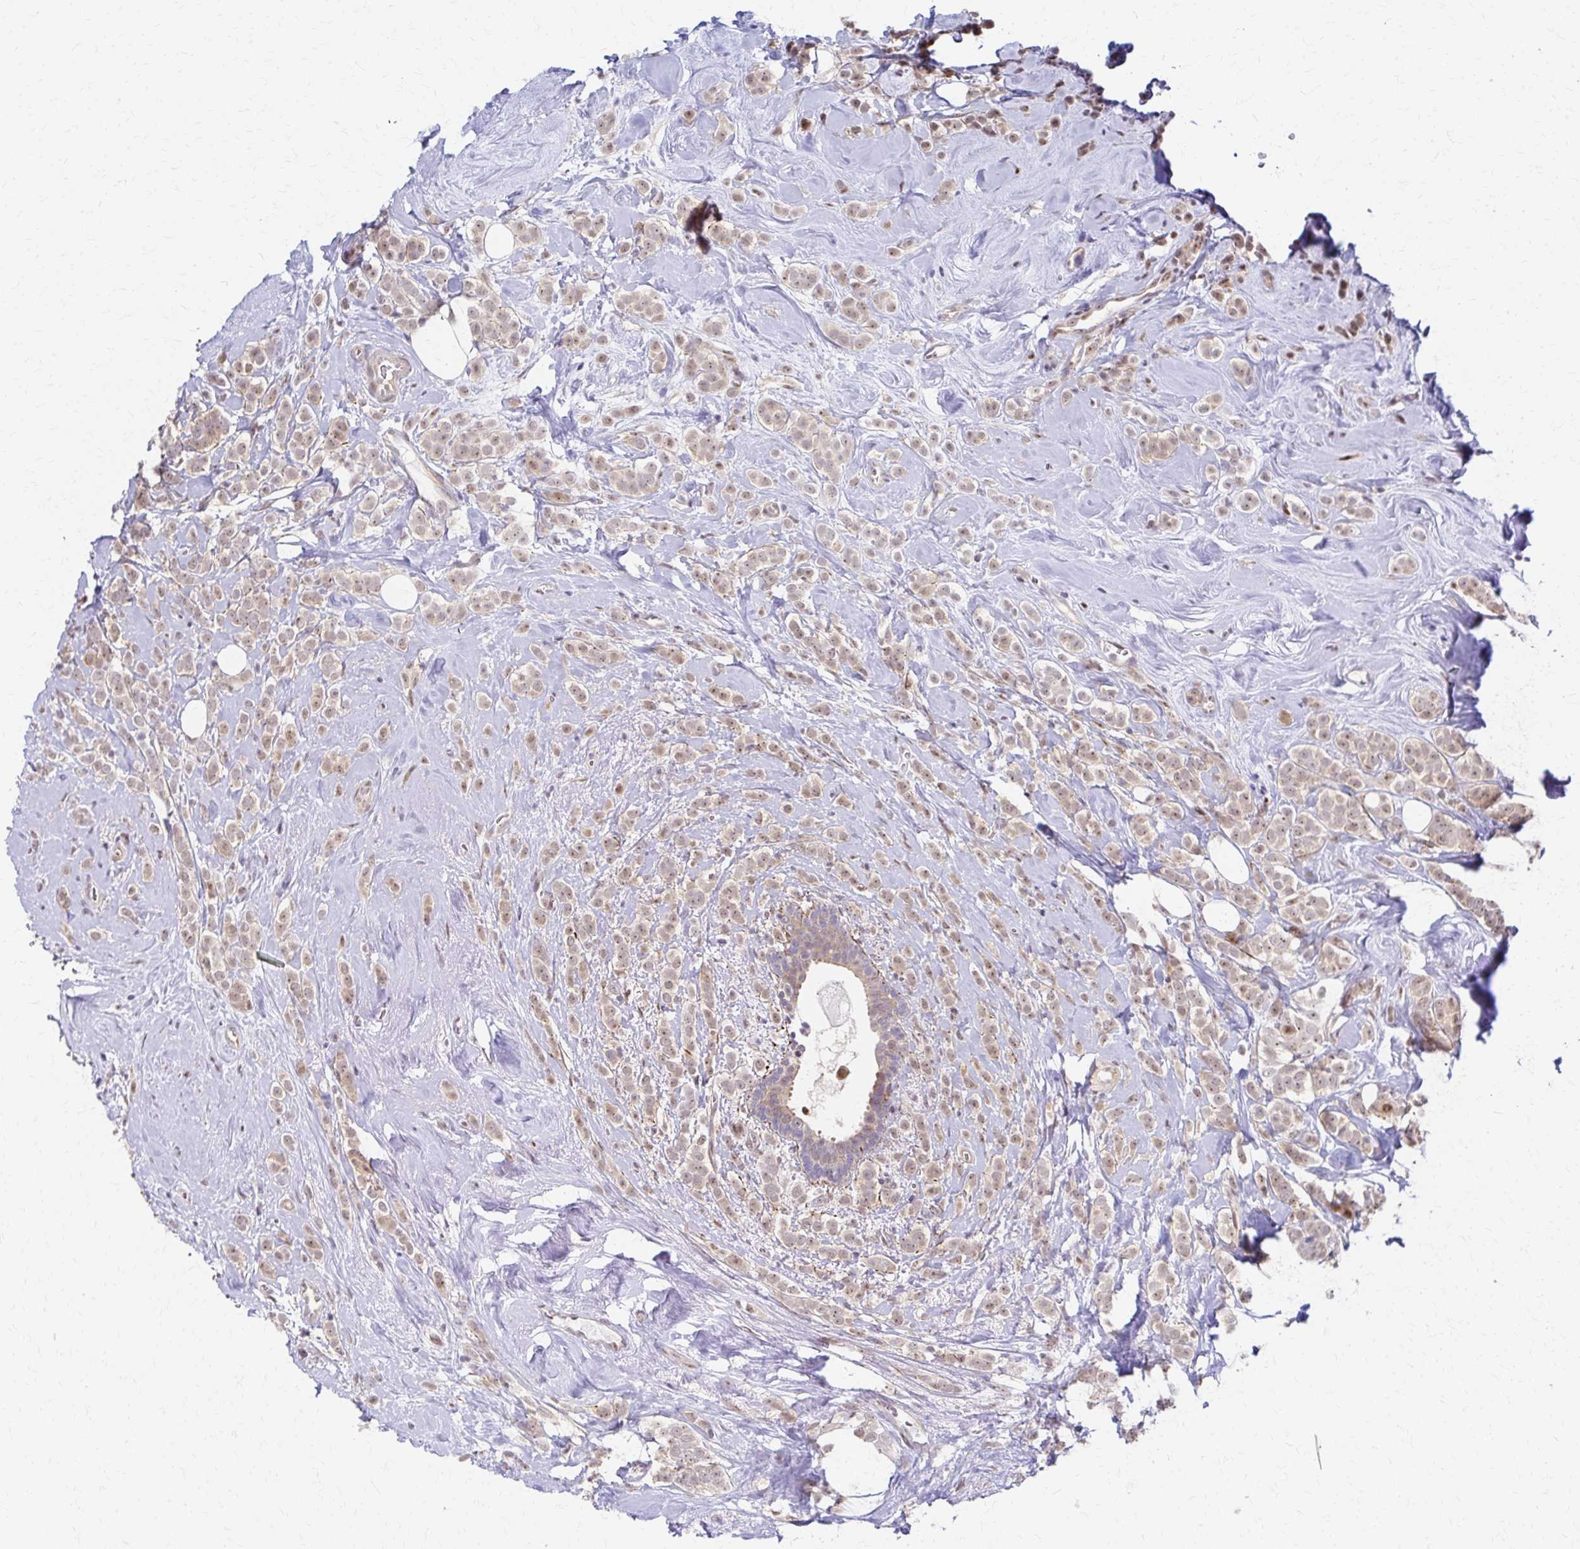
{"staining": {"intensity": "weak", "quantity": "25%-75%", "location": "cytoplasmic/membranous,nuclear"}, "tissue": "breast cancer", "cell_type": "Tumor cells", "image_type": "cancer", "snomed": [{"axis": "morphology", "description": "Lobular carcinoma"}, {"axis": "topography", "description": "Breast"}], "caption": "Tumor cells show weak cytoplasmic/membranous and nuclear expression in approximately 25%-75% of cells in lobular carcinoma (breast).", "gene": "PSMD7", "patient": {"sex": "female", "age": 49}}